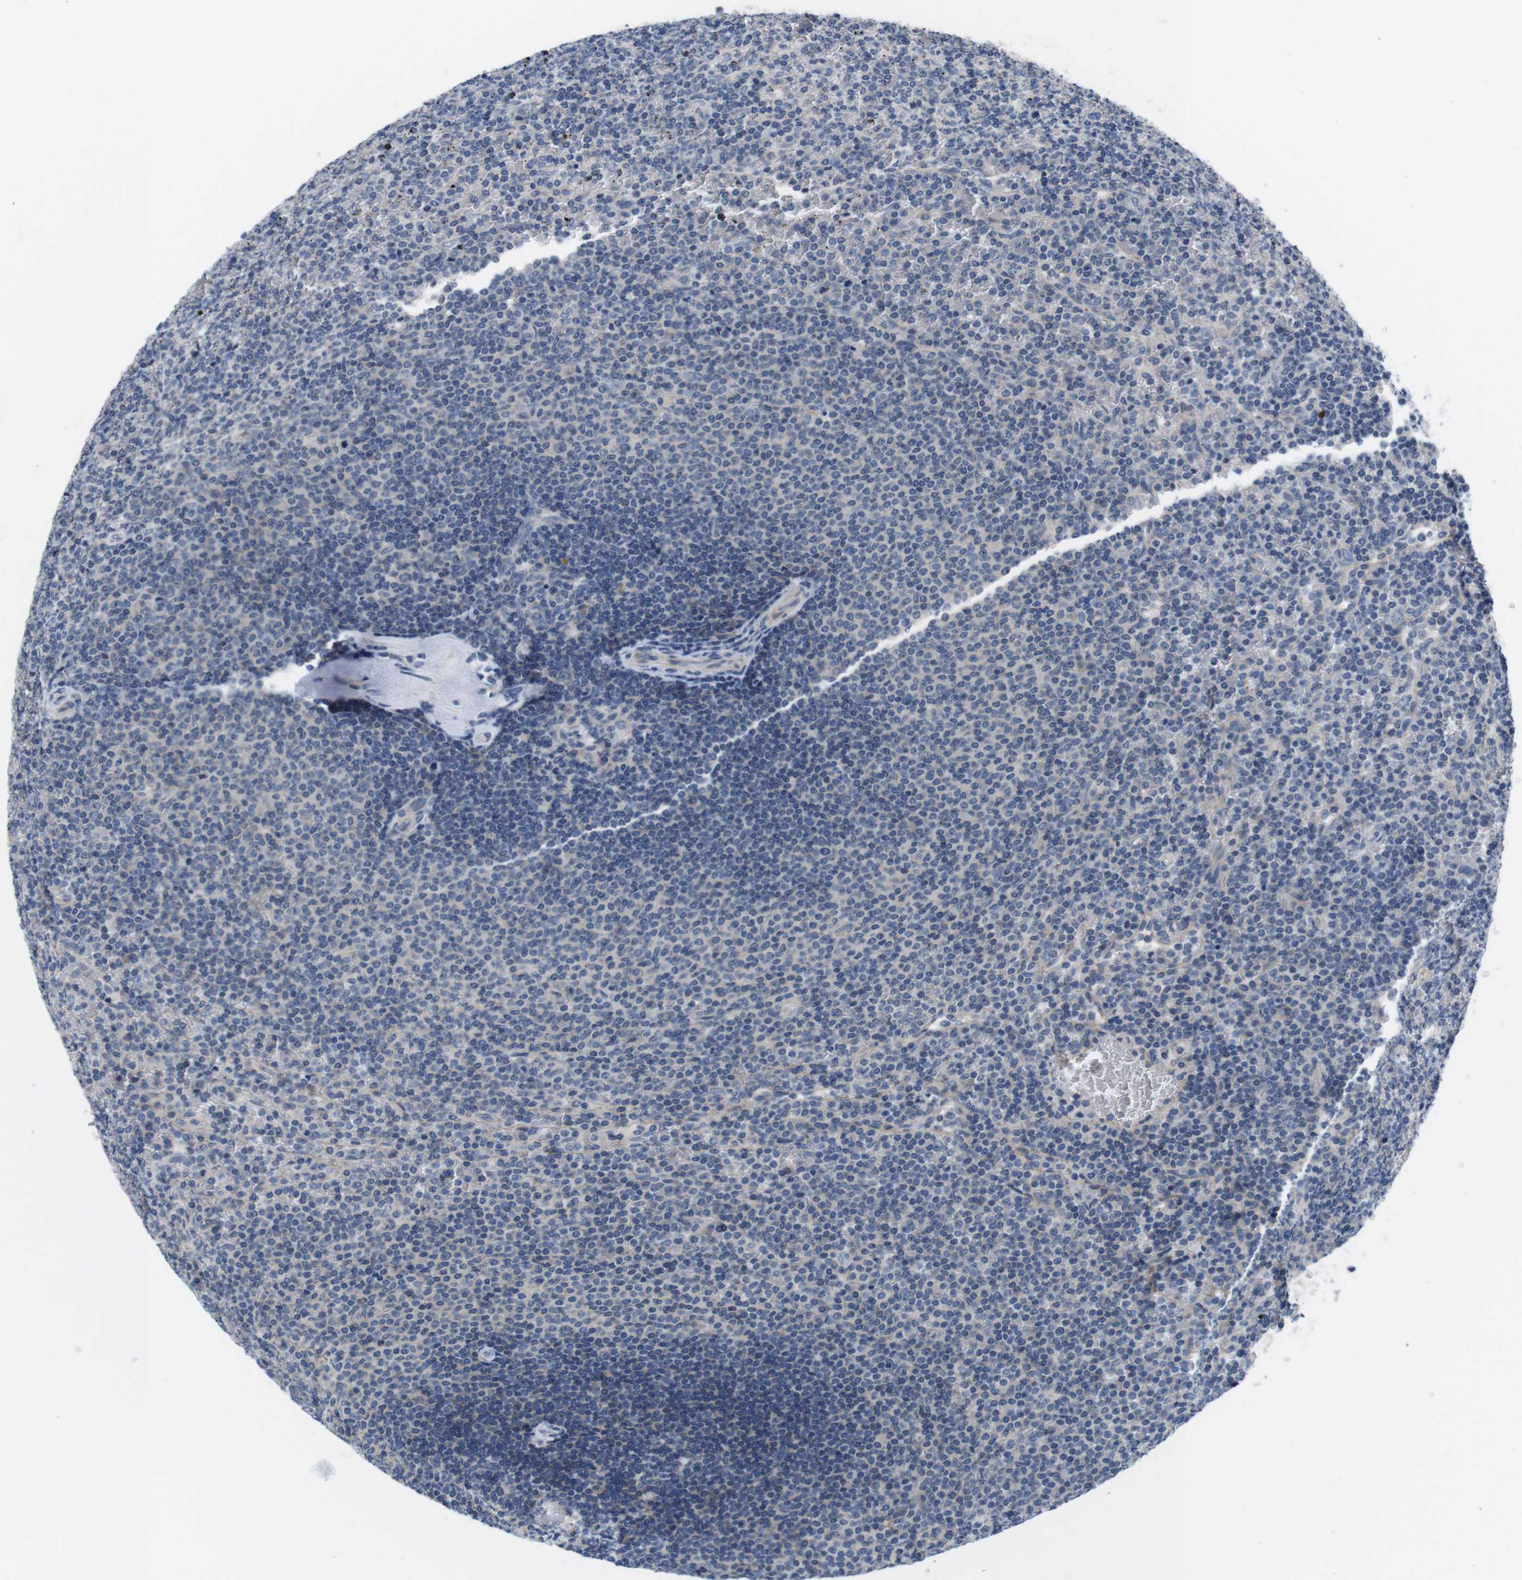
{"staining": {"intensity": "negative", "quantity": "none", "location": "none"}, "tissue": "lymphoma", "cell_type": "Tumor cells", "image_type": "cancer", "snomed": [{"axis": "morphology", "description": "Malignant lymphoma, non-Hodgkin's type, Low grade"}, {"axis": "topography", "description": "Spleen"}], "caption": "Tumor cells show no significant positivity in low-grade malignant lymphoma, non-Hodgkin's type.", "gene": "SCRIB", "patient": {"sex": "female", "age": 77}}